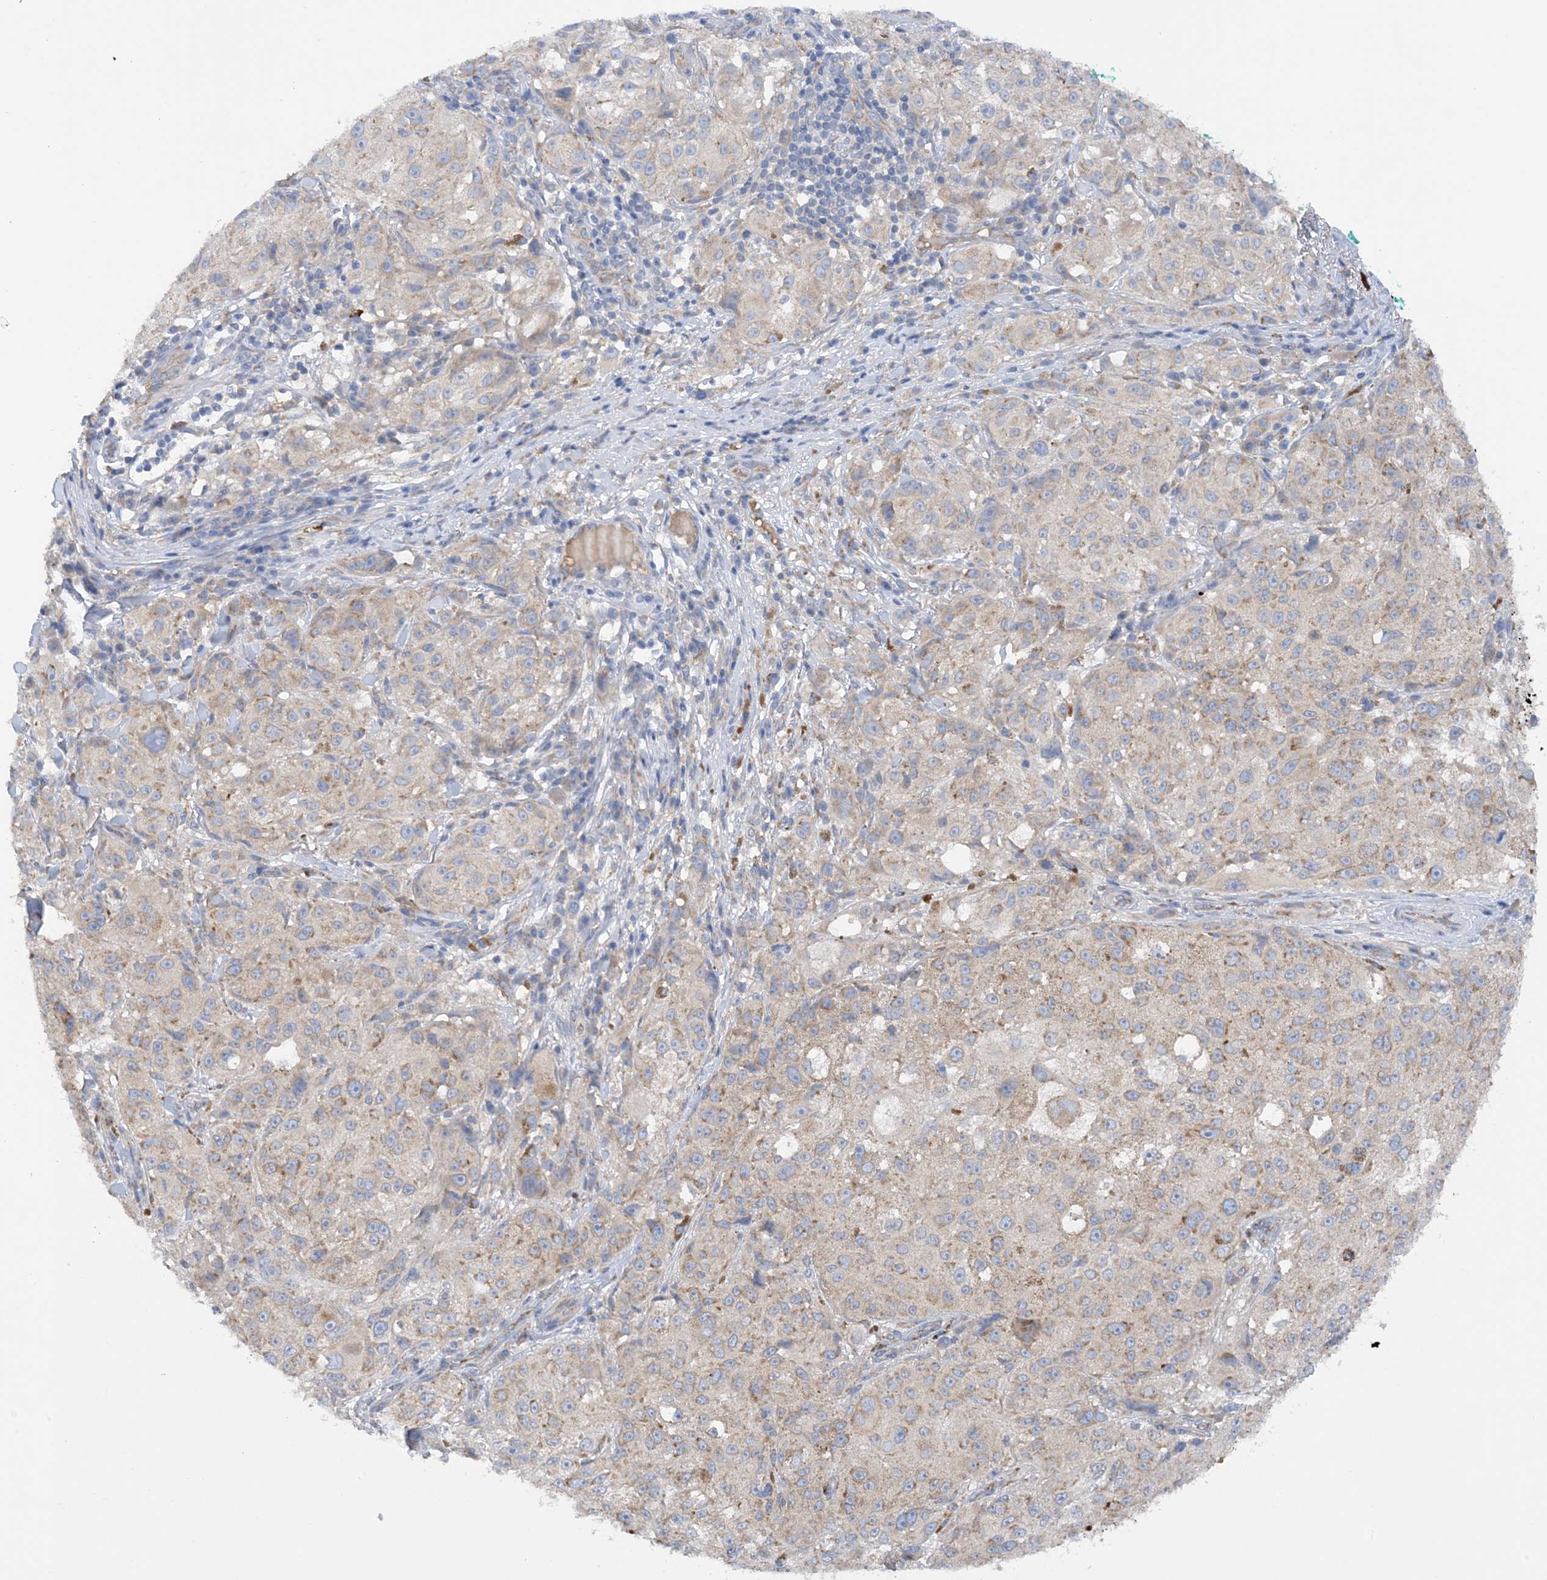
{"staining": {"intensity": "weak", "quantity": "<25%", "location": "cytoplasmic/membranous"}, "tissue": "melanoma", "cell_type": "Tumor cells", "image_type": "cancer", "snomed": [{"axis": "morphology", "description": "Necrosis, NOS"}, {"axis": "morphology", "description": "Malignant melanoma, NOS"}, {"axis": "topography", "description": "Skin"}], "caption": "High magnification brightfield microscopy of malignant melanoma stained with DAB (3,3'-diaminobenzidine) (brown) and counterstained with hematoxylin (blue): tumor cells show no significant expression.", "gene": "SLC5A11", "patient": {"sex": "female", "age": 87}}